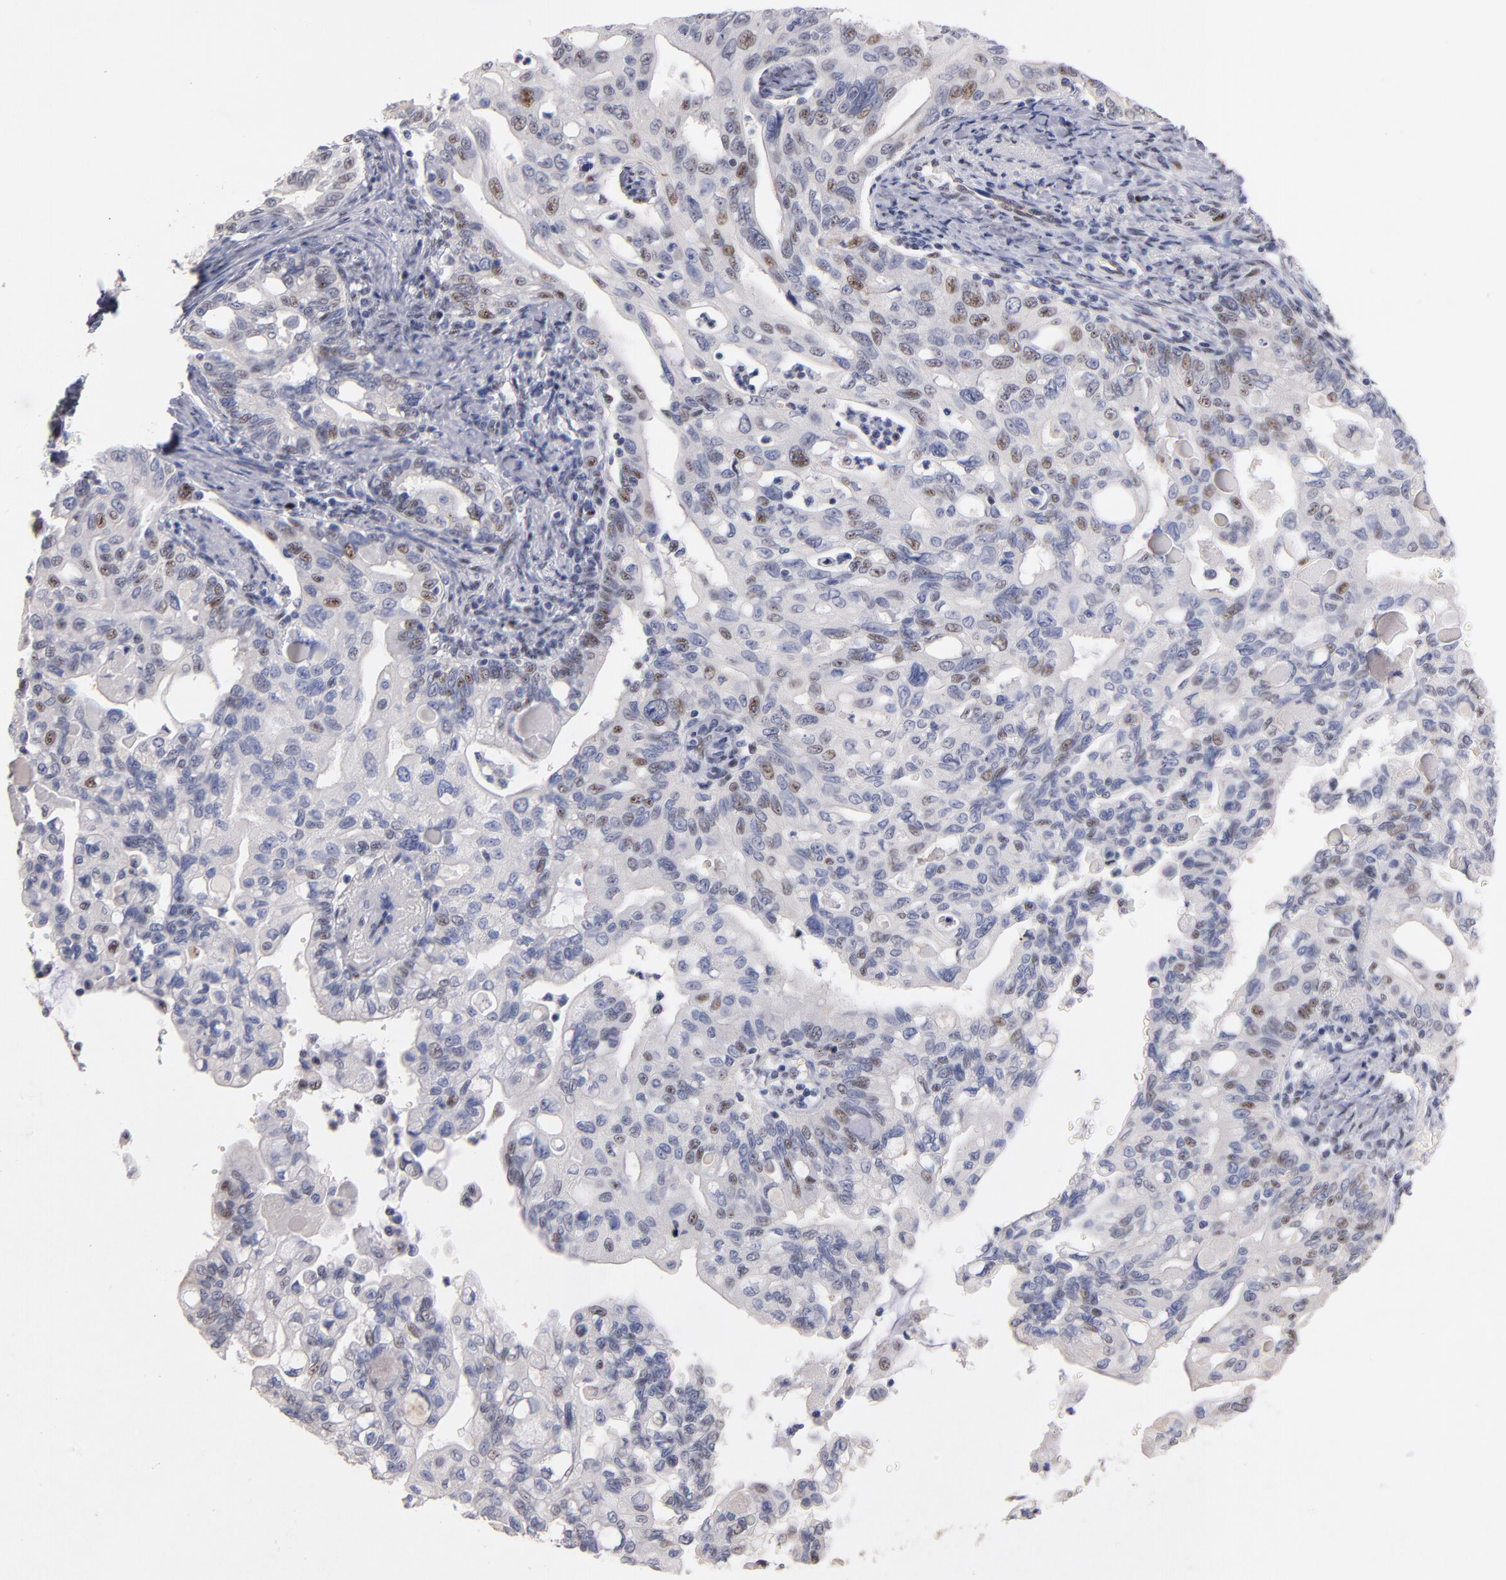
{"staining": {"intensity": "weak", "quantity": "<25%", "location": "nuclear"}, "tissue": "pancreatic cancer", "cell_type": "Tumor cells", "image_type": "cancer", "snomed": [{"axis": "morphology", "description": "Normal tissue, NOS"}, {"axis": "topography", "description": "Pancreas"}], "caption": "High magnification brightfield microscopy of pancreatic cancer stained with DAB (brown) and counterstained with hematoxylin (blue): tumor cells show no significant staining.", "gene": "RAF1", "patient": {"sex": "male", "age": 42}}